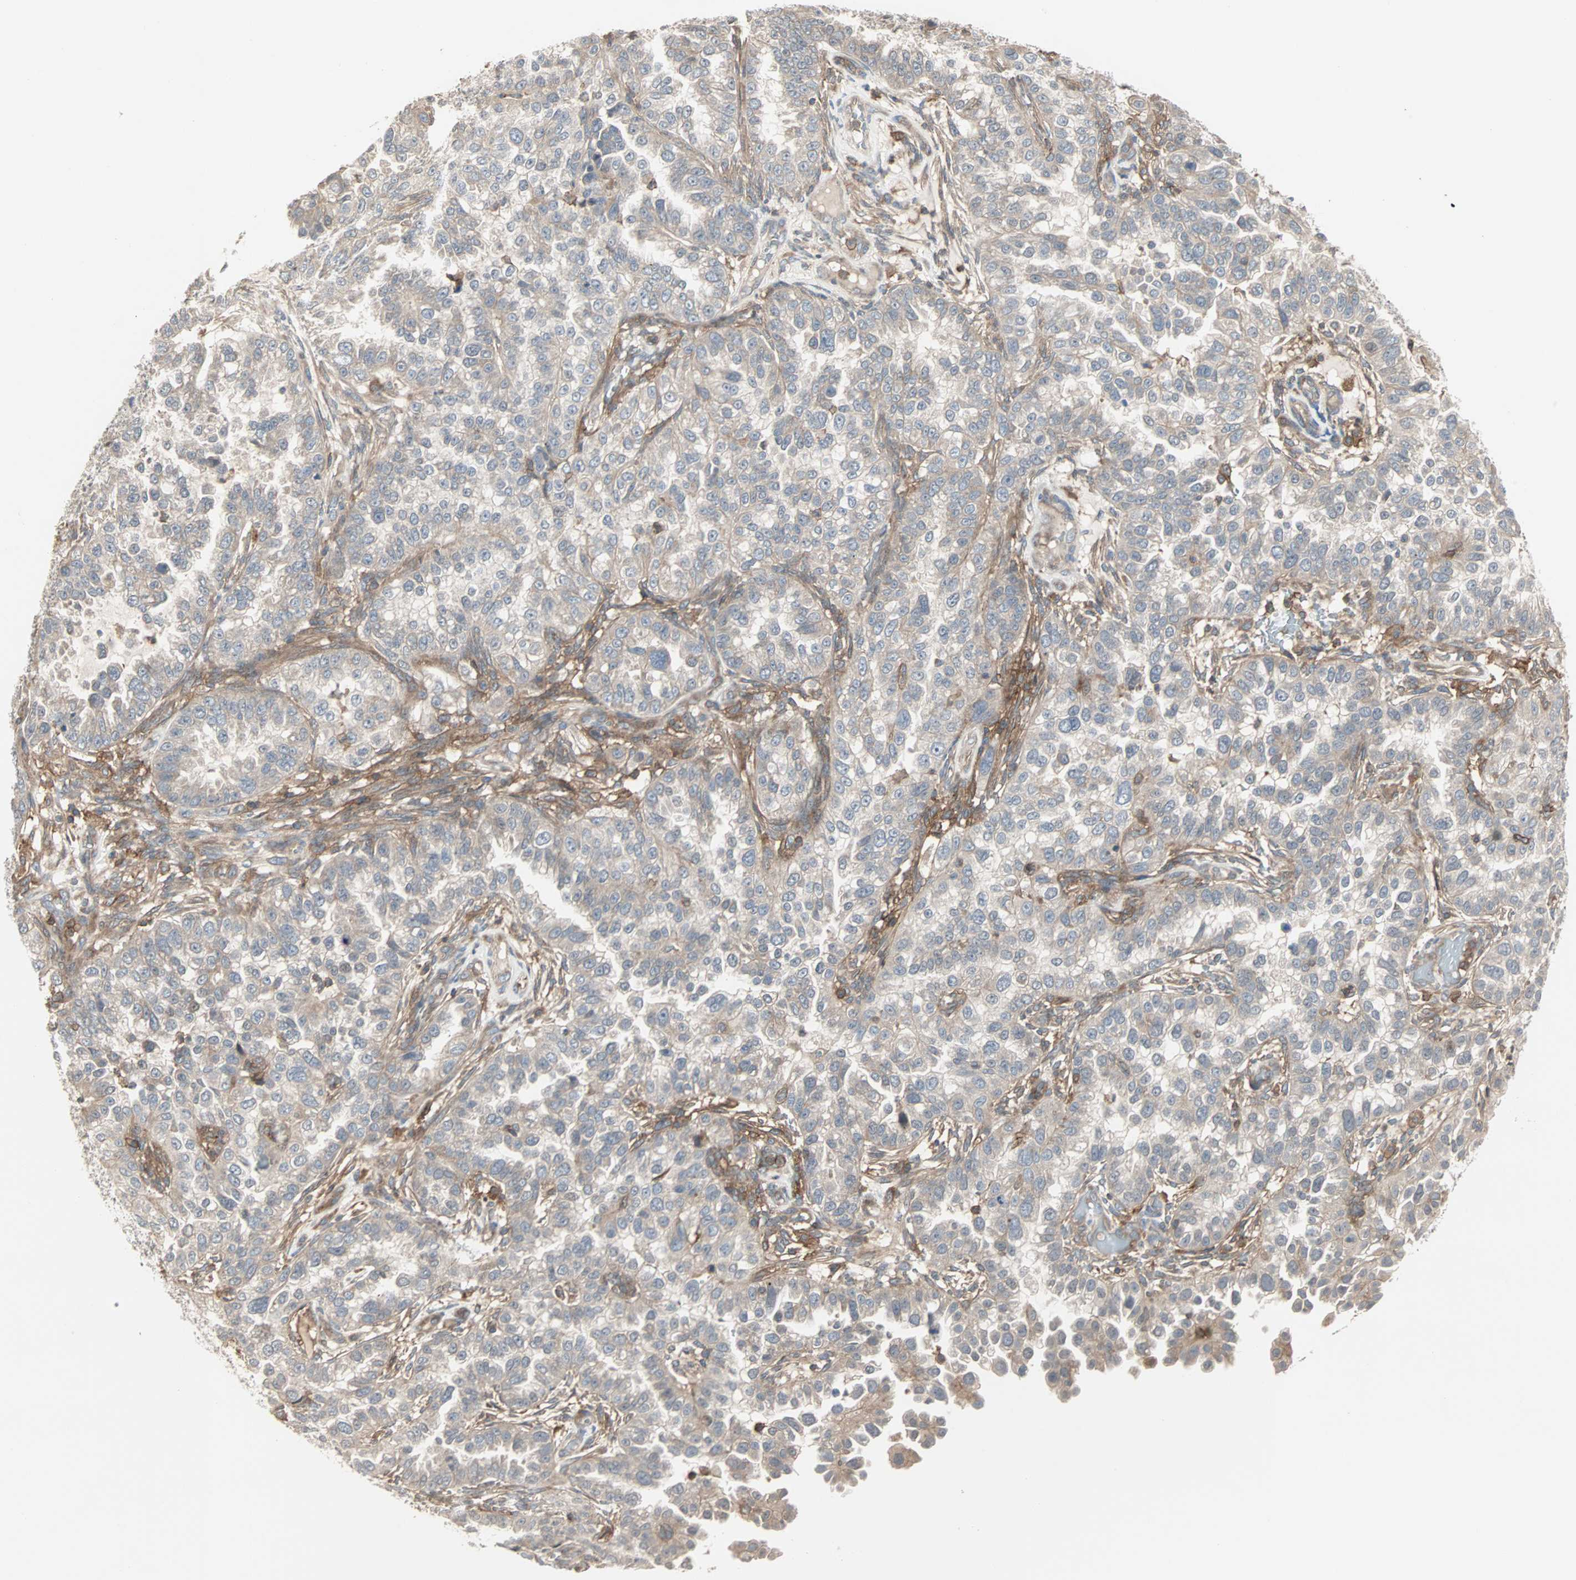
{"staining": {"intensity": "weak", "quantity": "25%-75%", "location": "cytoplasmic/membranous"}, "tissue": "endometrial cancer", "cell_type": "Tumor cells", "image_type": "cancer", "snomed": [{"axis": "morphology", "description": "Adenocarcinoma, NOS"}, {"axis": "topography", "description": "Endometrium"}], "caption": "Immunohistochemistry (IHC) of endometrial adenocarcinoma exhibits low levels of weak cytoplasmic/membranous positivity in approximately 25%-75% of tumor cells. Nuclei are stained in blue.", "gene": "GNAI2", "patient": {"sex": "female", "age": 85}}